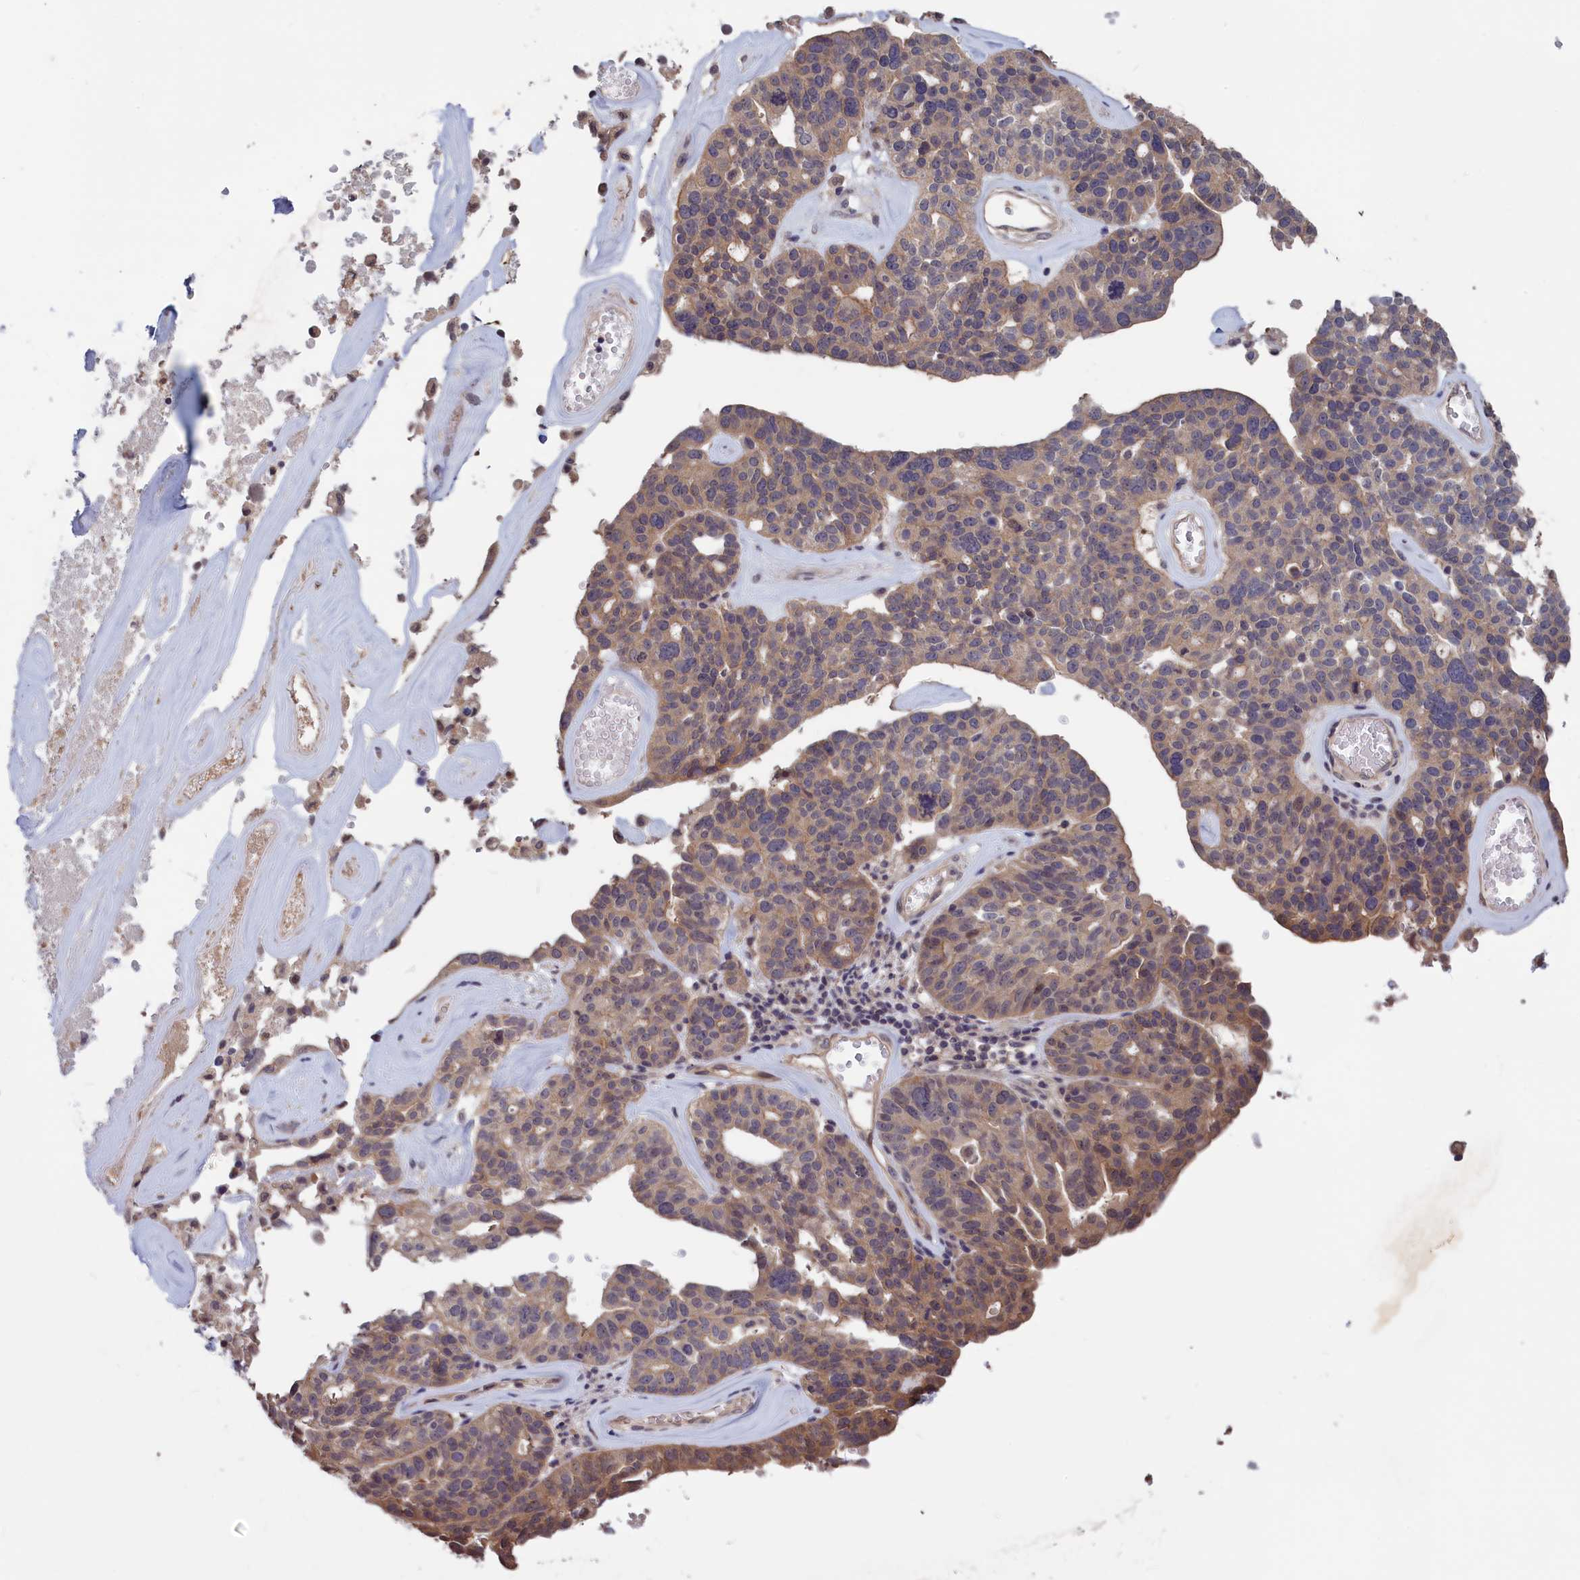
{"staining": {"intensity": "weak", "quantity": "25%-75%", "location": "cytoplasmic/membranous"}, "tissue": "ovarian cancer", "cell_type": "Tumor cells", "image_type": "cancer", "snomed": [{"axis": "morphology", "description": "Cystadenocarcinoma, serous, NOS"}, {"axis": "topography", "description": "Ovary"}], "caption": "Immunohistochemistry micrograph of neoplastic tissue: human serous cystadenocarcinoma (ovarian) stained using IHC shows low levels of weak protein expression localized specifically in the cytoplasmic/membranous of tumor cells, appearing as a cytoplasmic/membranous brown color.", "gene": "PLP2", "patient": {"sex": "female", "age": 59}}